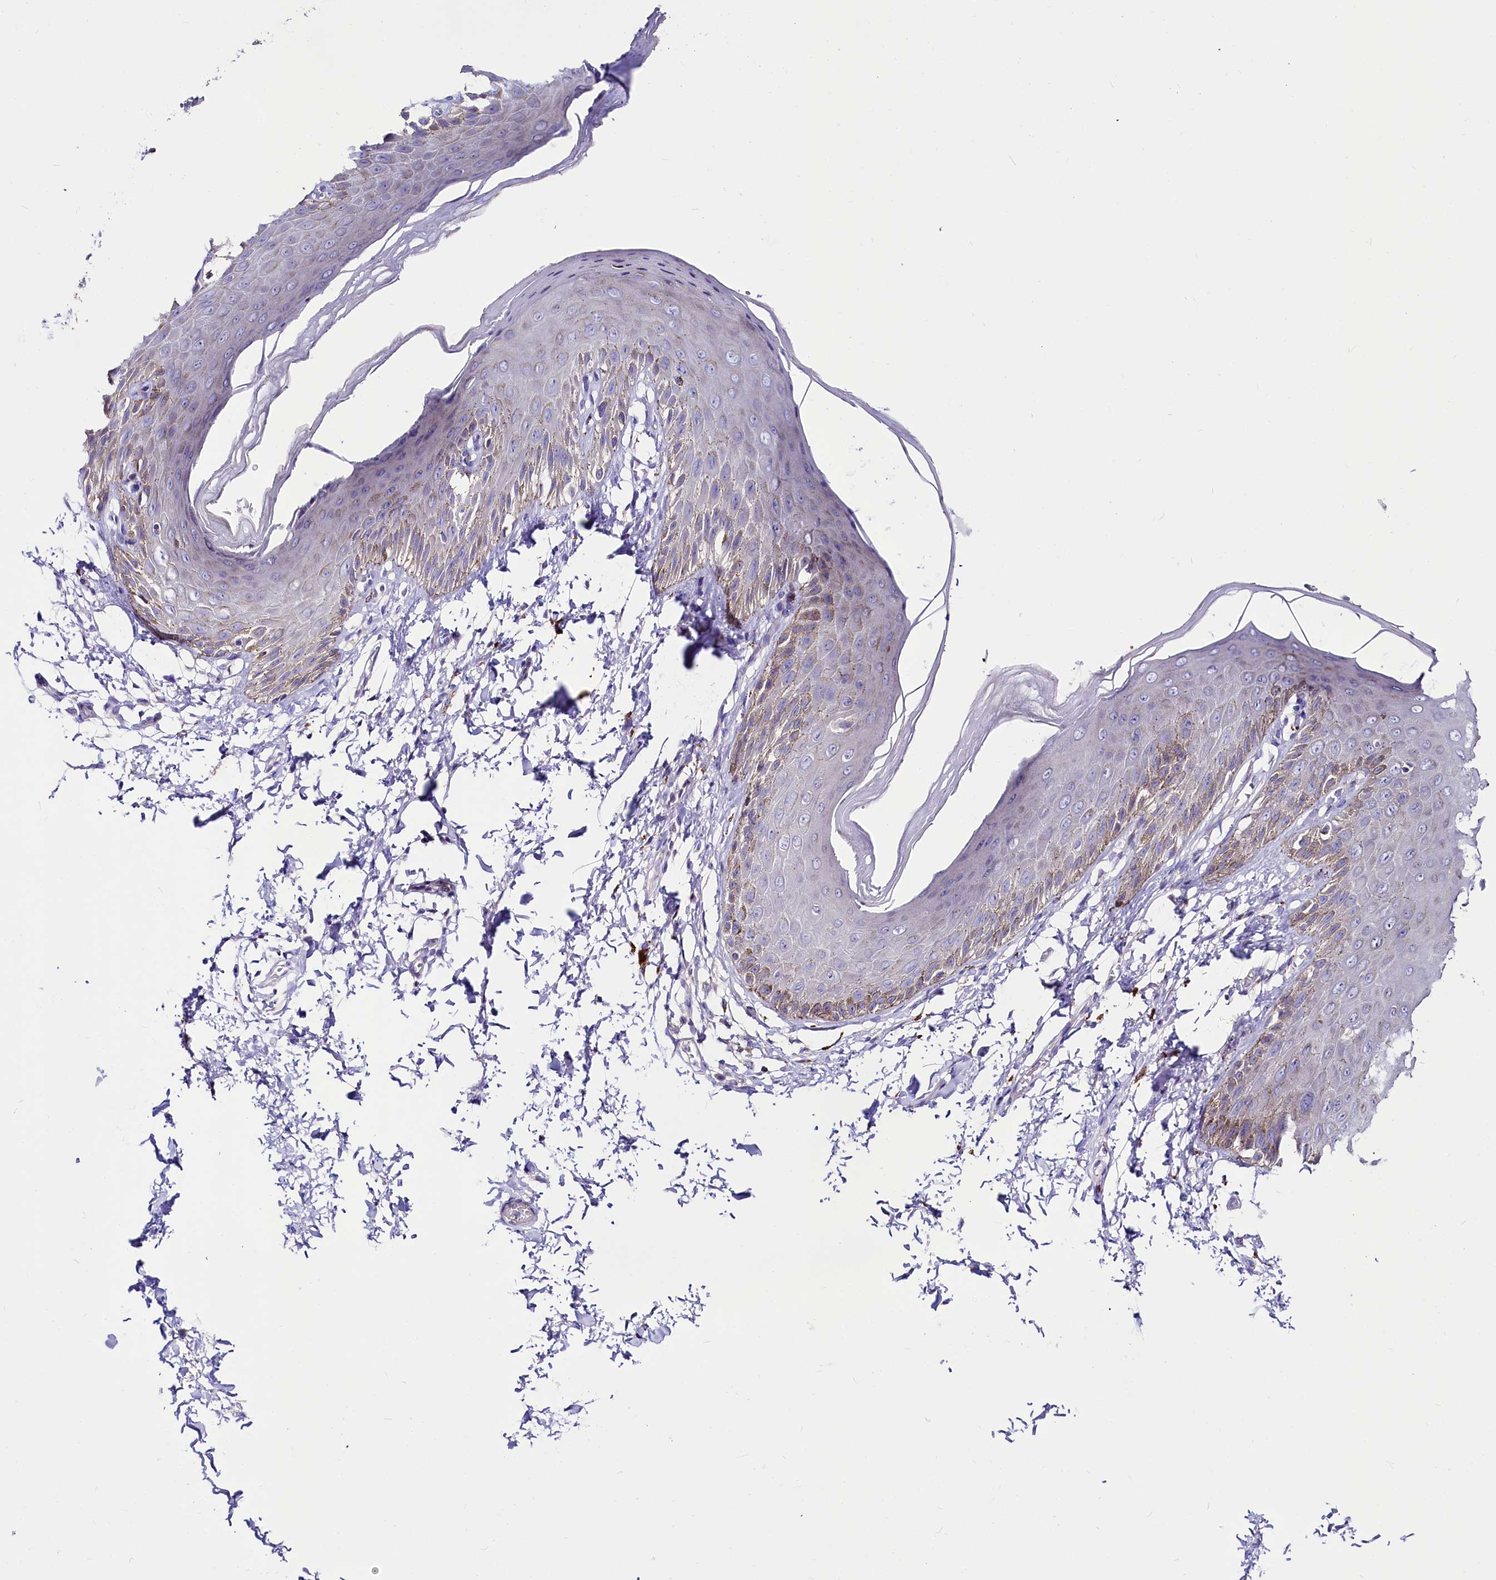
{"staining": {"intensity": "moderate", "quantity": "<25%", "location": "cytoplasmic/membranous"}, "tissue": "skin", "cell_type": "Epidermal cells", "image_type": "normal", "snomed": [{"axis": "morphology", "description": "Normal tissue, NOS"}, {"axis": "topography", "description": "Anal"}], "caption": "Protein staining displays moderate cytoplasmic/membranous expression in approximately <25% of epidermal cells in unremarkable skin.", "gene": "ABHD5", "patient": {"sex": "male", "age": 44}}